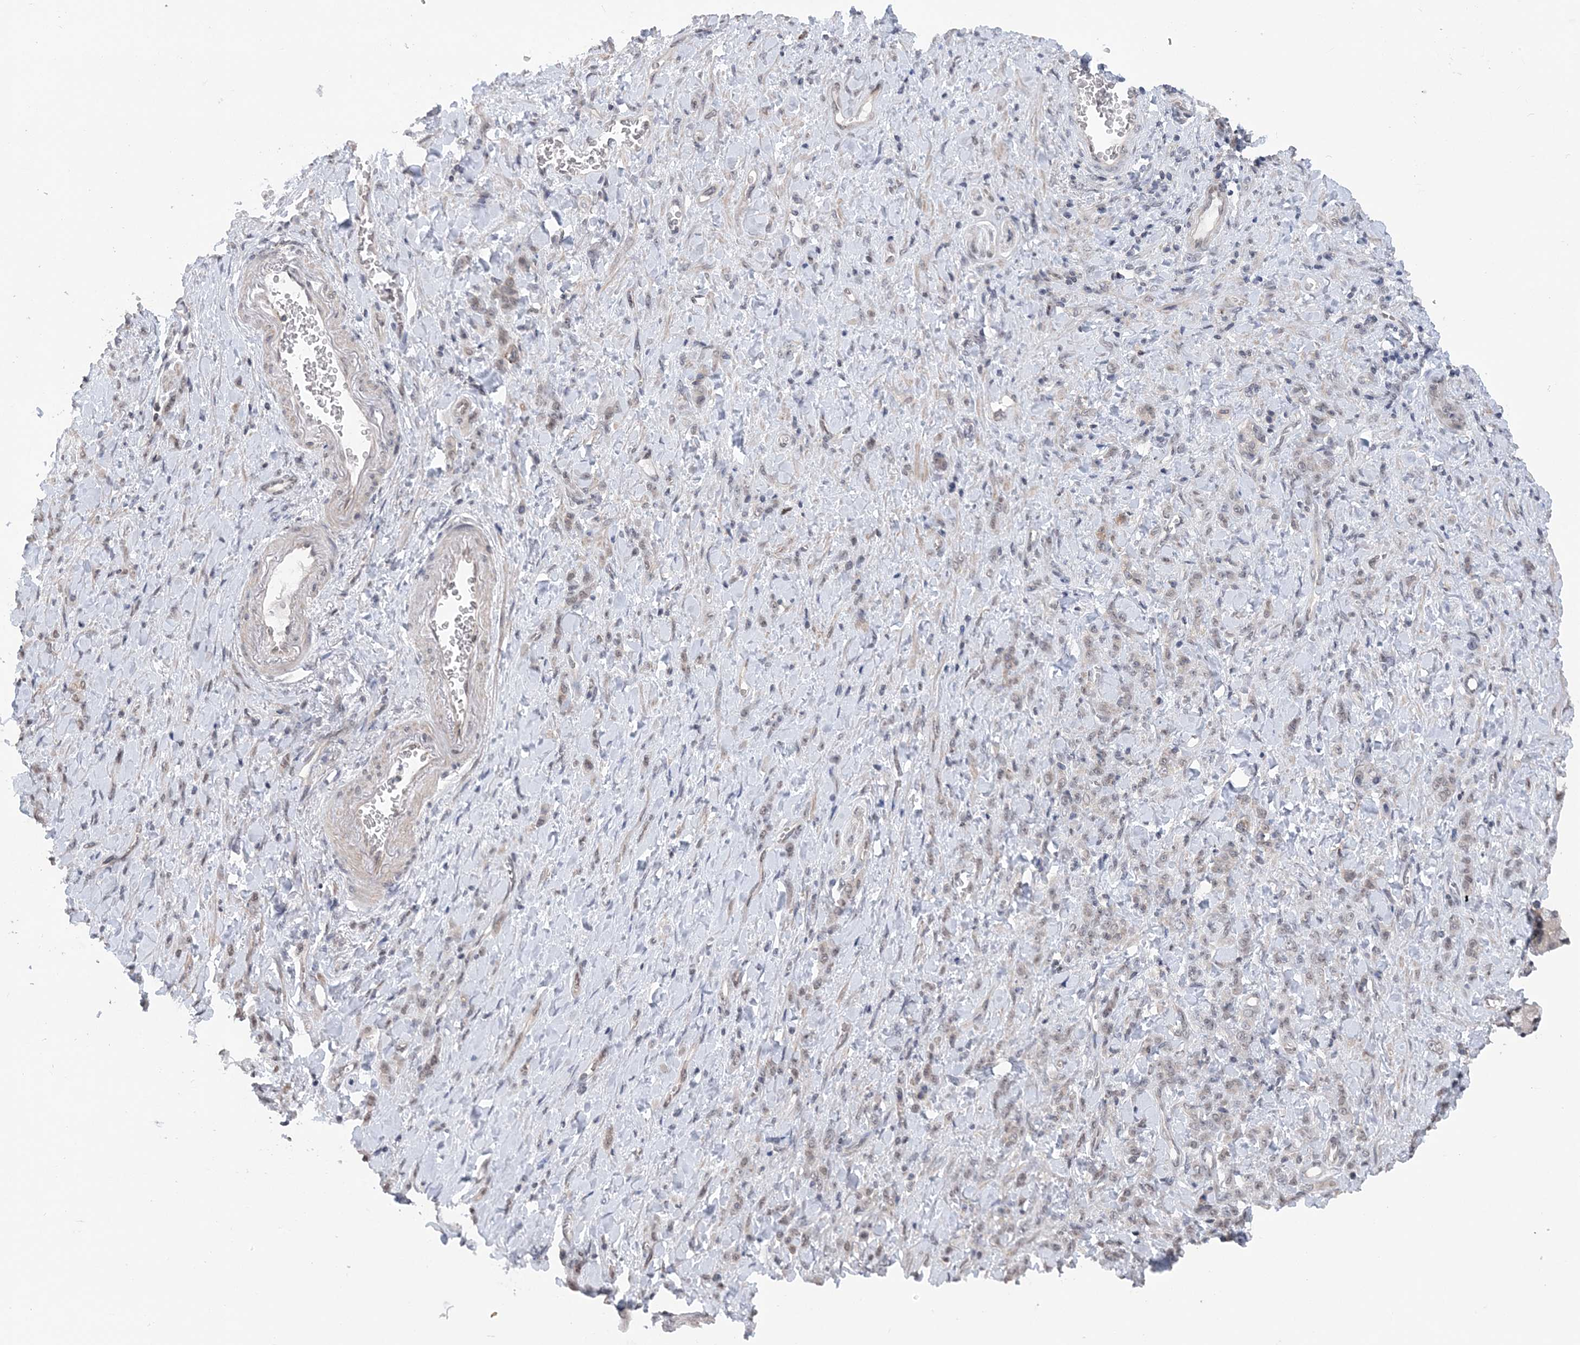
{"staining": {"intensity": "weak", "quantity": "<25%", "location": "nuclear"}, "tissue": "stomach cancer", "cell_type": "Tumor cells", "image_type": "cancer", "snomed": [{"axis": "morphology", "description": "Normal tissue, NOS"}, {"axis": "morphology", "description": "Adenocarcinoma, NOS"}, {"axis": "topography", "description": "Stomach"}], "caption": "Tumor cells are negative for protein expression in human stomach adenocarcinoma.", "gene": "CCDC152", "patient": {"sex": "male", "age": 82}}